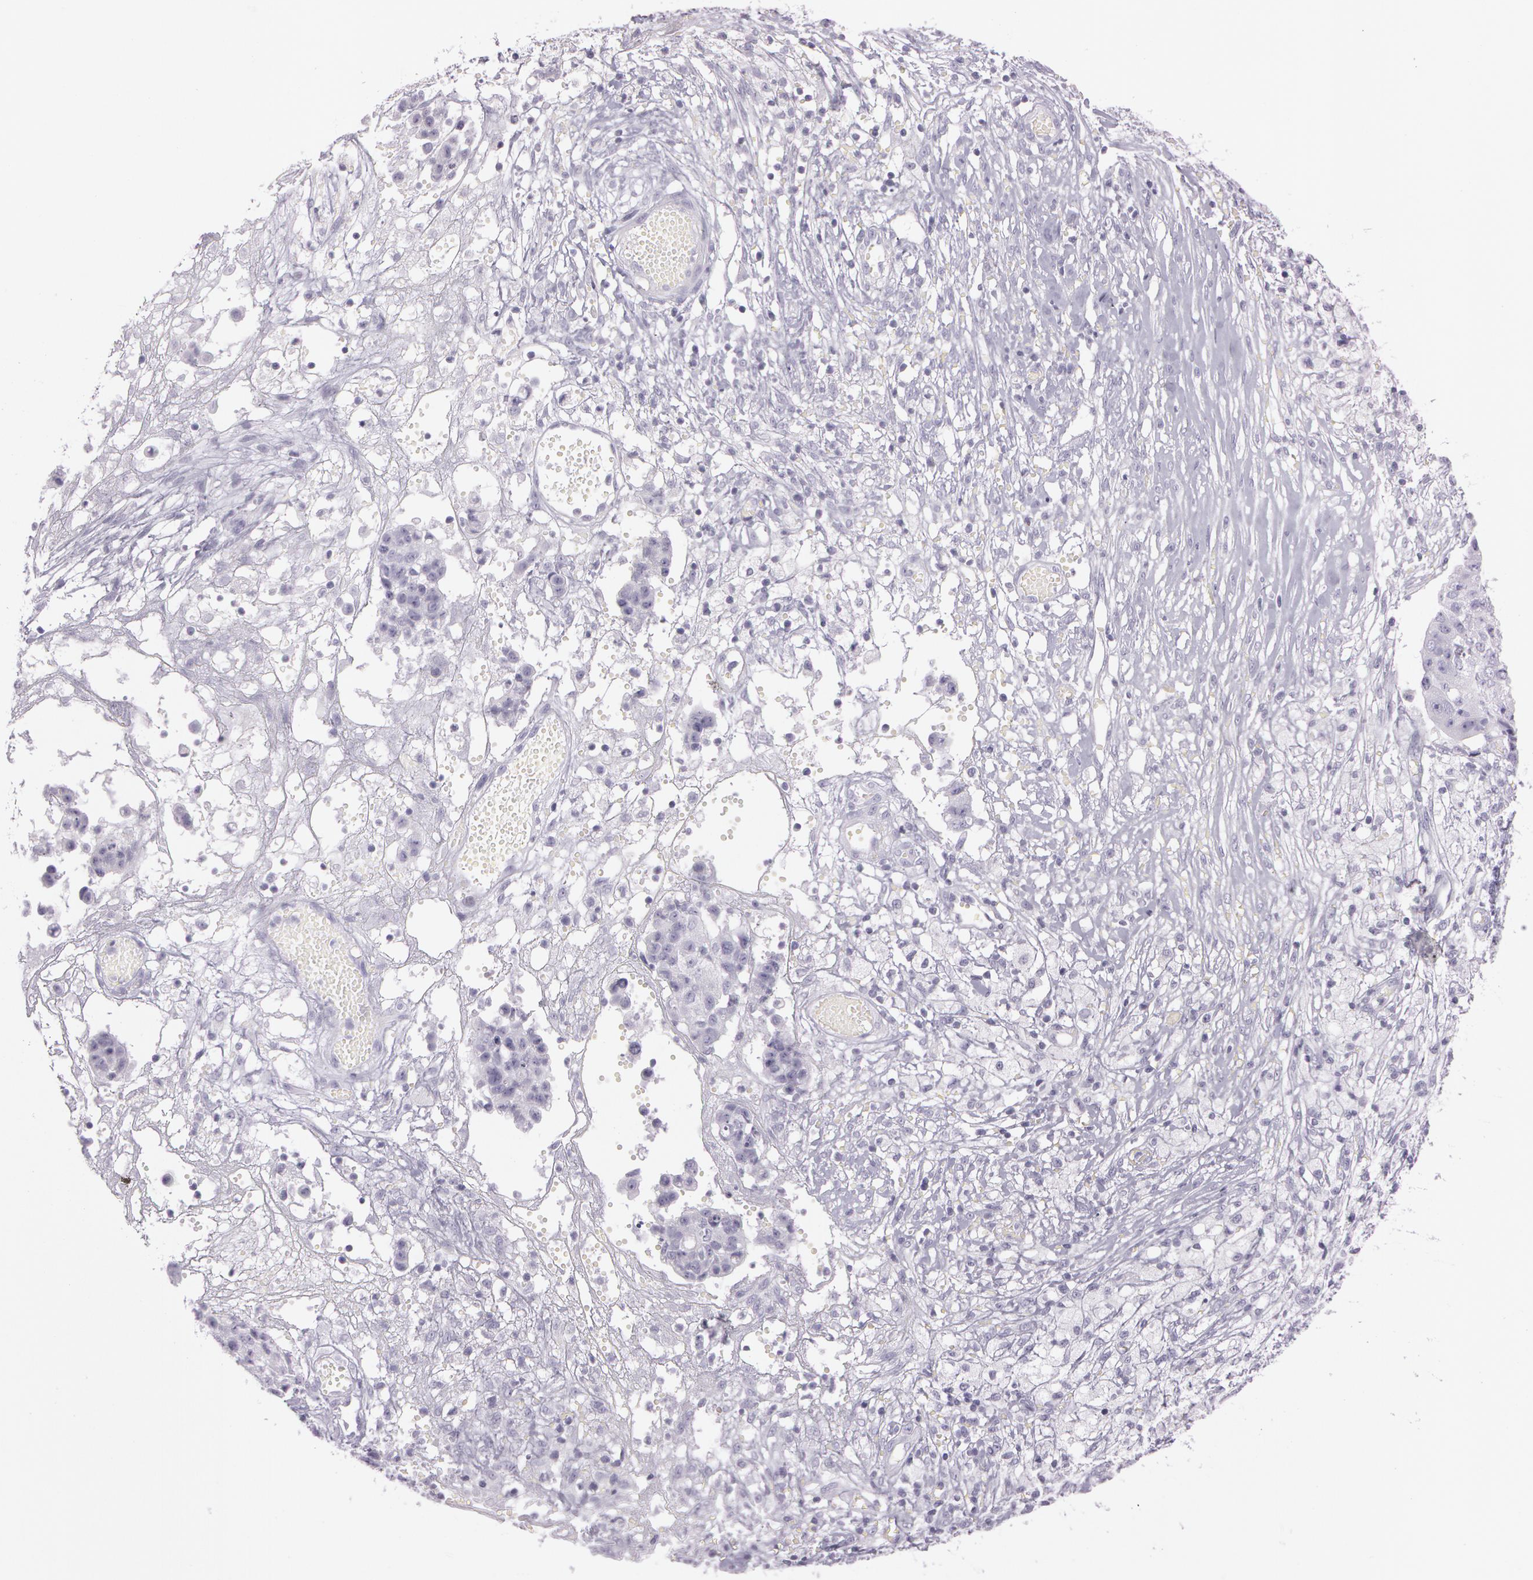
{"staining": {"intensity": "negative", "quantity": "none", "location": "none"}, "tissue": "ovarian cancer", "cell_type": "Tumor cells", "image_type": "cancer", "snomed": [{"axis": "morphology", "description": "Carcinoma, endometroid"}, {"axis": "topography", "description": "Ovary"}], "caption": "The IHC histopathology image has no significant staining in tumor cells of ovarian cancer (endometroid carcinoma) tissue.", "gene": "OTC", "patient": {"sex": "female", "age": 42}}